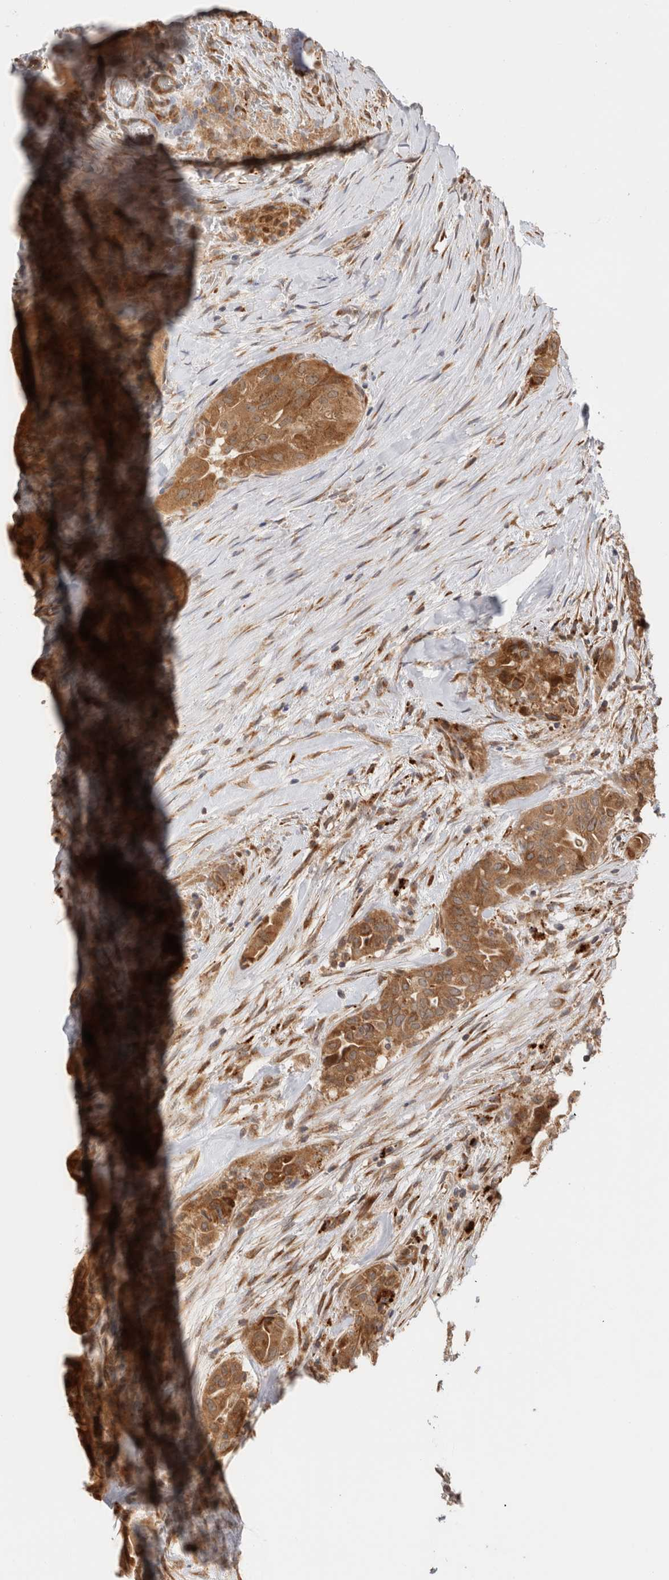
{"staining": {"intensity": "moderate", "quantity": ">75%", "location": "cytoplasmic/membranous"}, "tissue": "thyroid cancer", "cell_type": "Tumor cells", "image_type": "cancer", "snomed": [{"axis": "morphology", "description": "Papillary adenocarcinoma, NOS"}, {"axis": "topography", "description": "Thyroid gland"}], "caption": "Immunohistochemical staining of thyroid papillary adenocarcinoma displays moderate cytoplasmic/membranous protein staining in approximately >75% of tumor cells.", "gene": "ACTL9", "patient": {"sex": "female", "age": 59}}